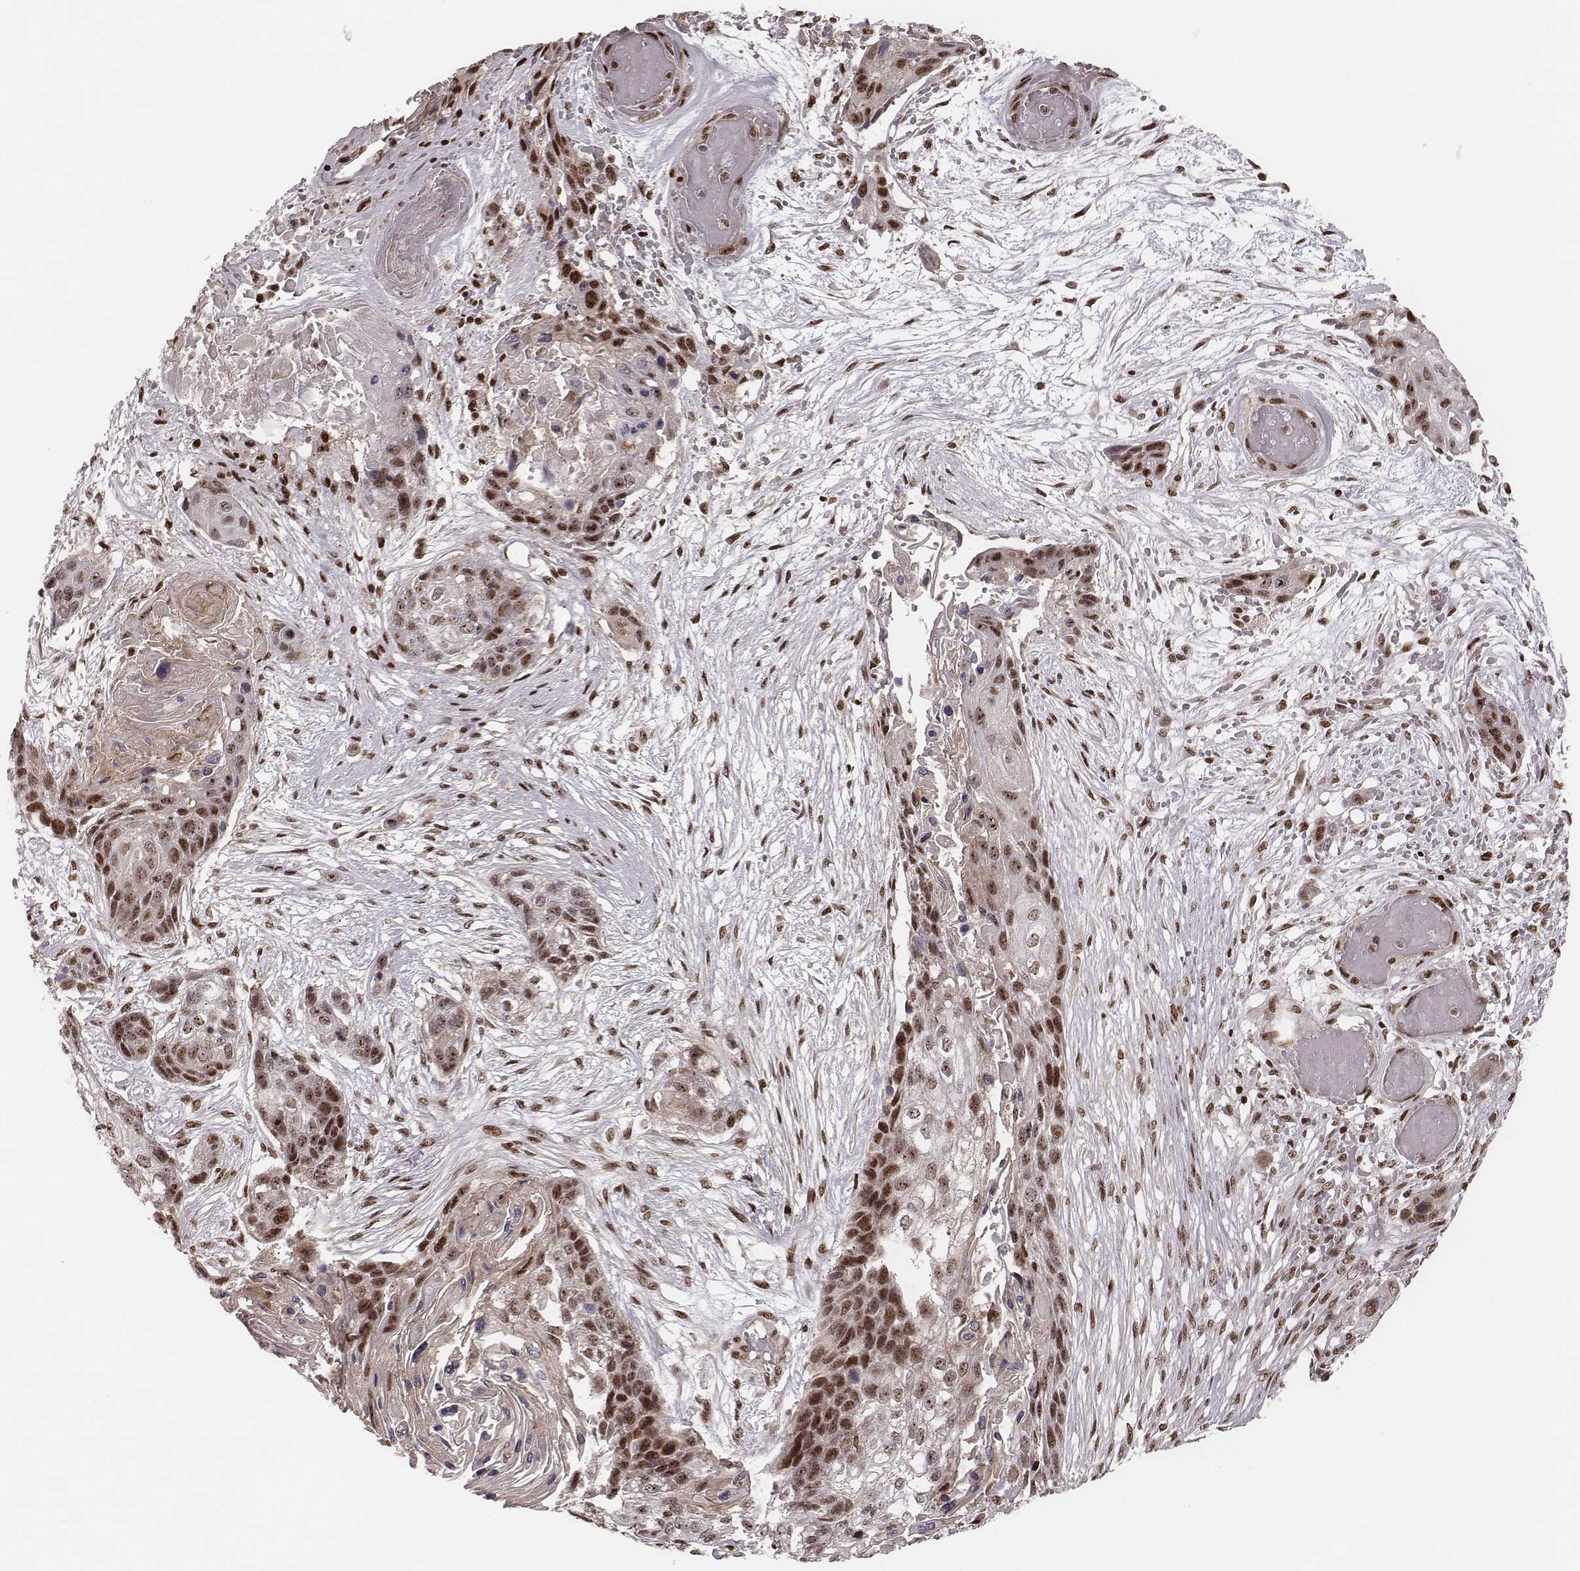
{"staining": {"intensity": "moderate", "quantity": ">75%", "location": "nuclear"}, "tissue": "lung cancer", "cell_type": "Tumor cells", "image_type": "cancer", "snomed": [{"axis": "morphology", "description": "Squamous cell carcinoma, NOS"}, {"axis": "topography", "description": "Lung"}], "caption": "This micrograph reveals IHC staining of human lung cancer (squamous cell carcinoma), with medium moderate nuclear positivity in approximately >75% of tumor cells.", "gene": "VRK3", "patient": {"sex": "male", "age": 69}}